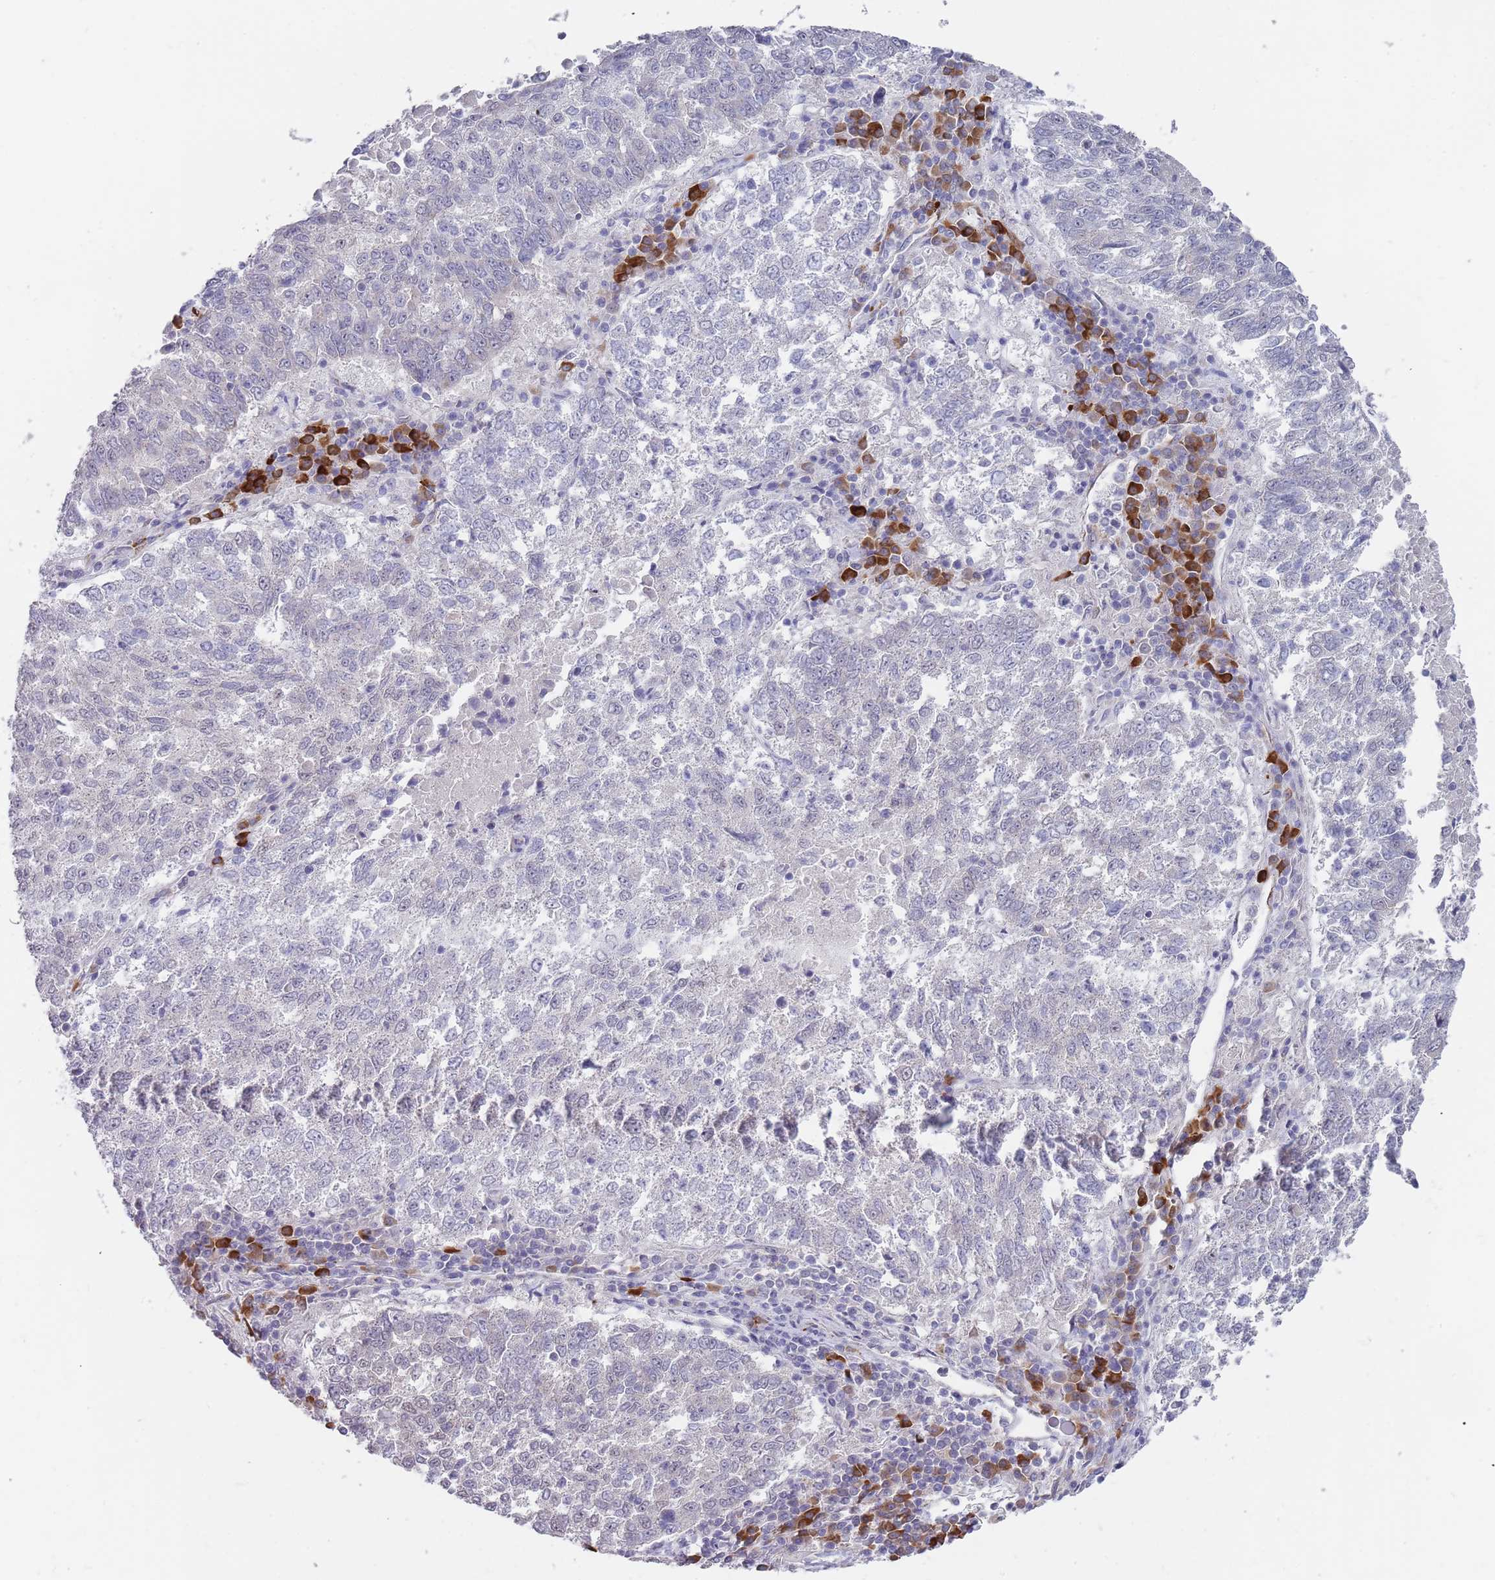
{"staining": {"intensity": "negative", "quantity": "none", "location": "none"}, "tissue": "lung cancer", "cell_type": "Tumor cells", "image_type": "cancer", "snomed": [{"axis": "morphology", "description": "Squamous cell carcinoma, NOS"}, {"axis": "topography", "description": "Lung"}], "caption": "This is a photomicrograph of immunohistochemistry staining of lung cancer (squamous cell carcinoma), which shows no expression in tumor cells.", "gene": "TNRC6C", "patient": {"sex": "male", "age": 73}}